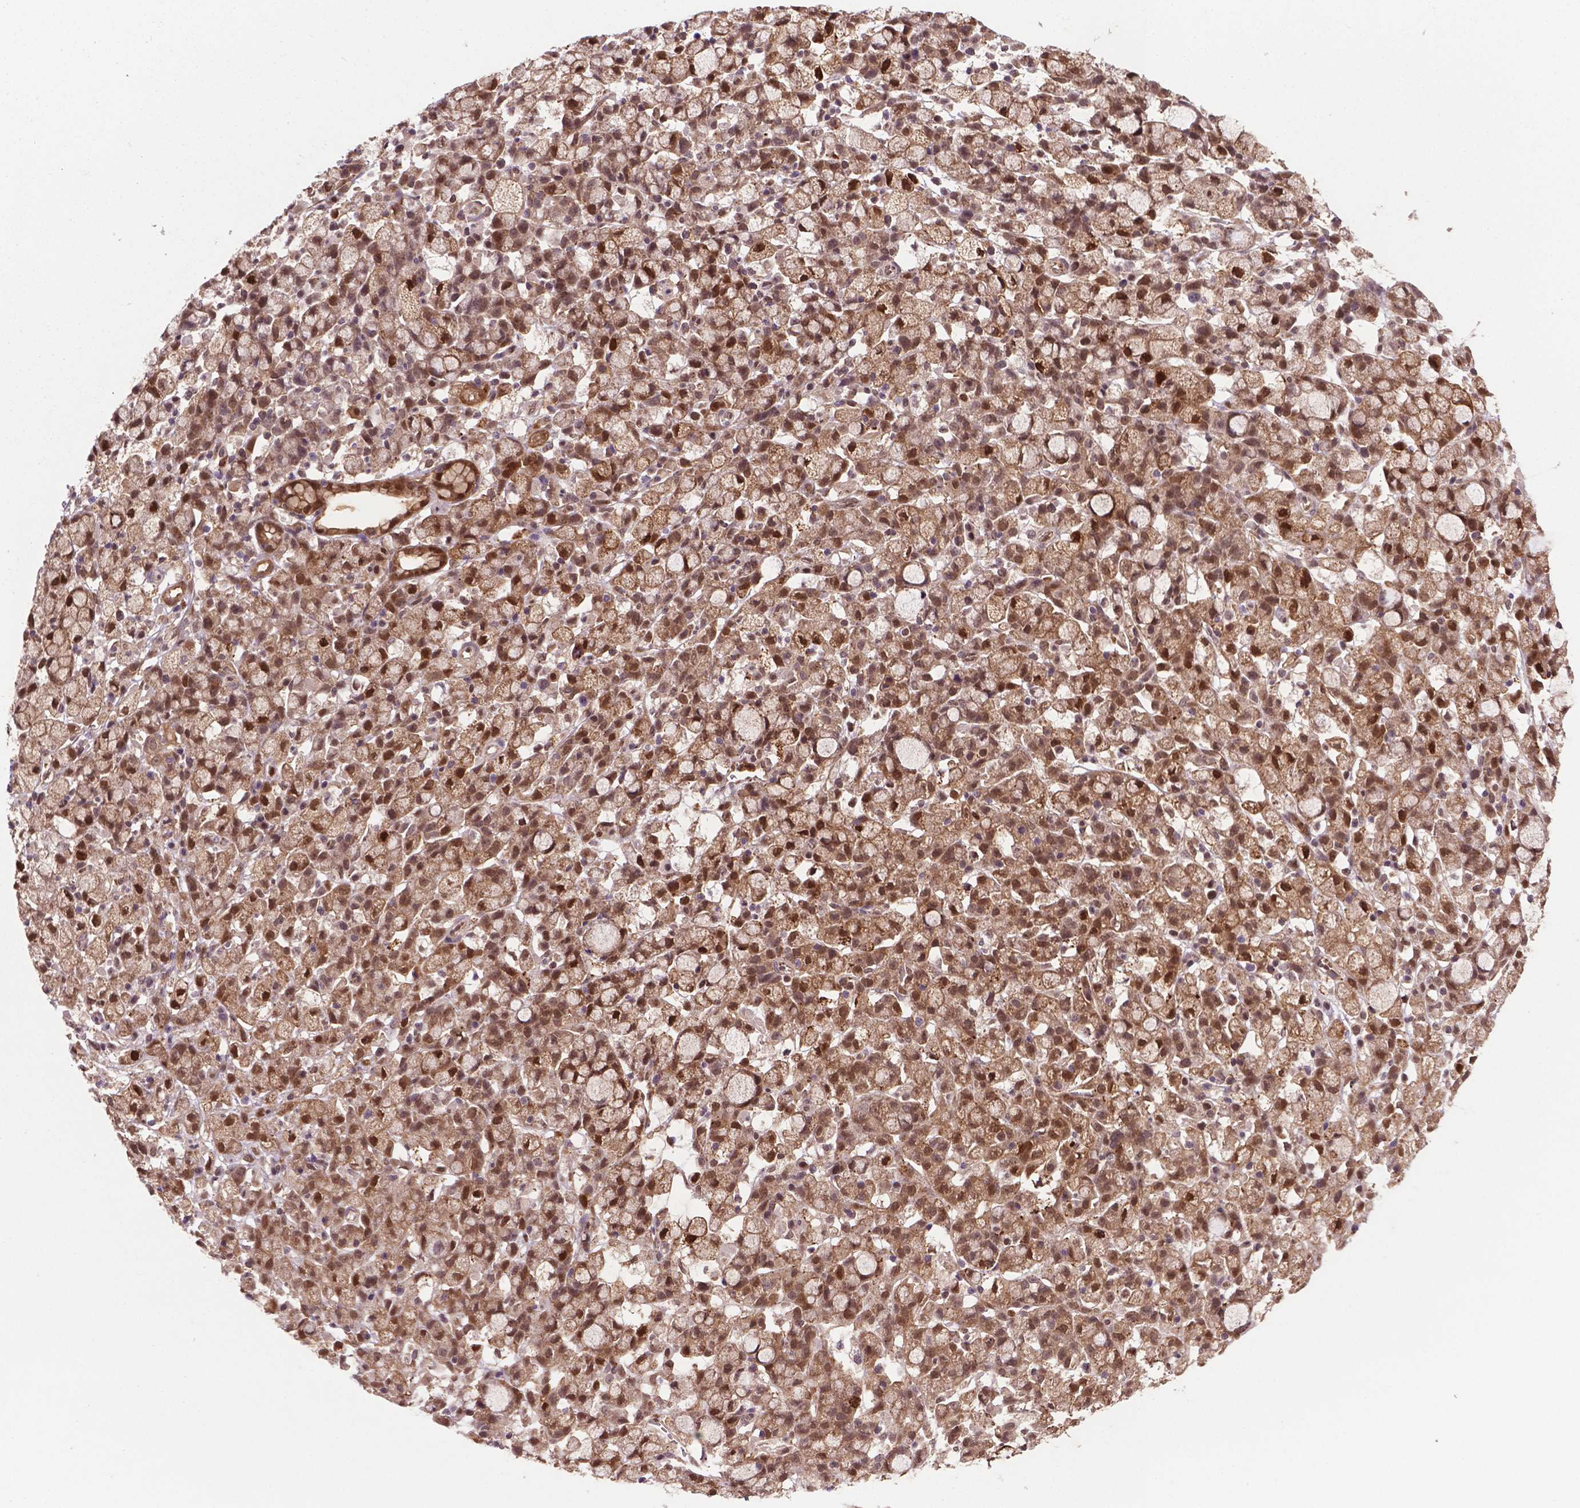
{"staining": {"intensity": "moderate", "quantity": ">75%", "location": "nuclear"}, "tissue": "stomach cancer", "cell_type": "Tumor cells", "image_type": "cancer", "snomed": [{"axis": "morphology", "description": "Adenocarcinoma, NOS"}, {"axis": "topography", "description": "Stomach"}], "caption": "Protein staining displays moderate nuclear expression in about >75% of tumor cells in stomach cancer.", "gene": "PLIN3", "patient": {"sex": "male", "age": 58}}